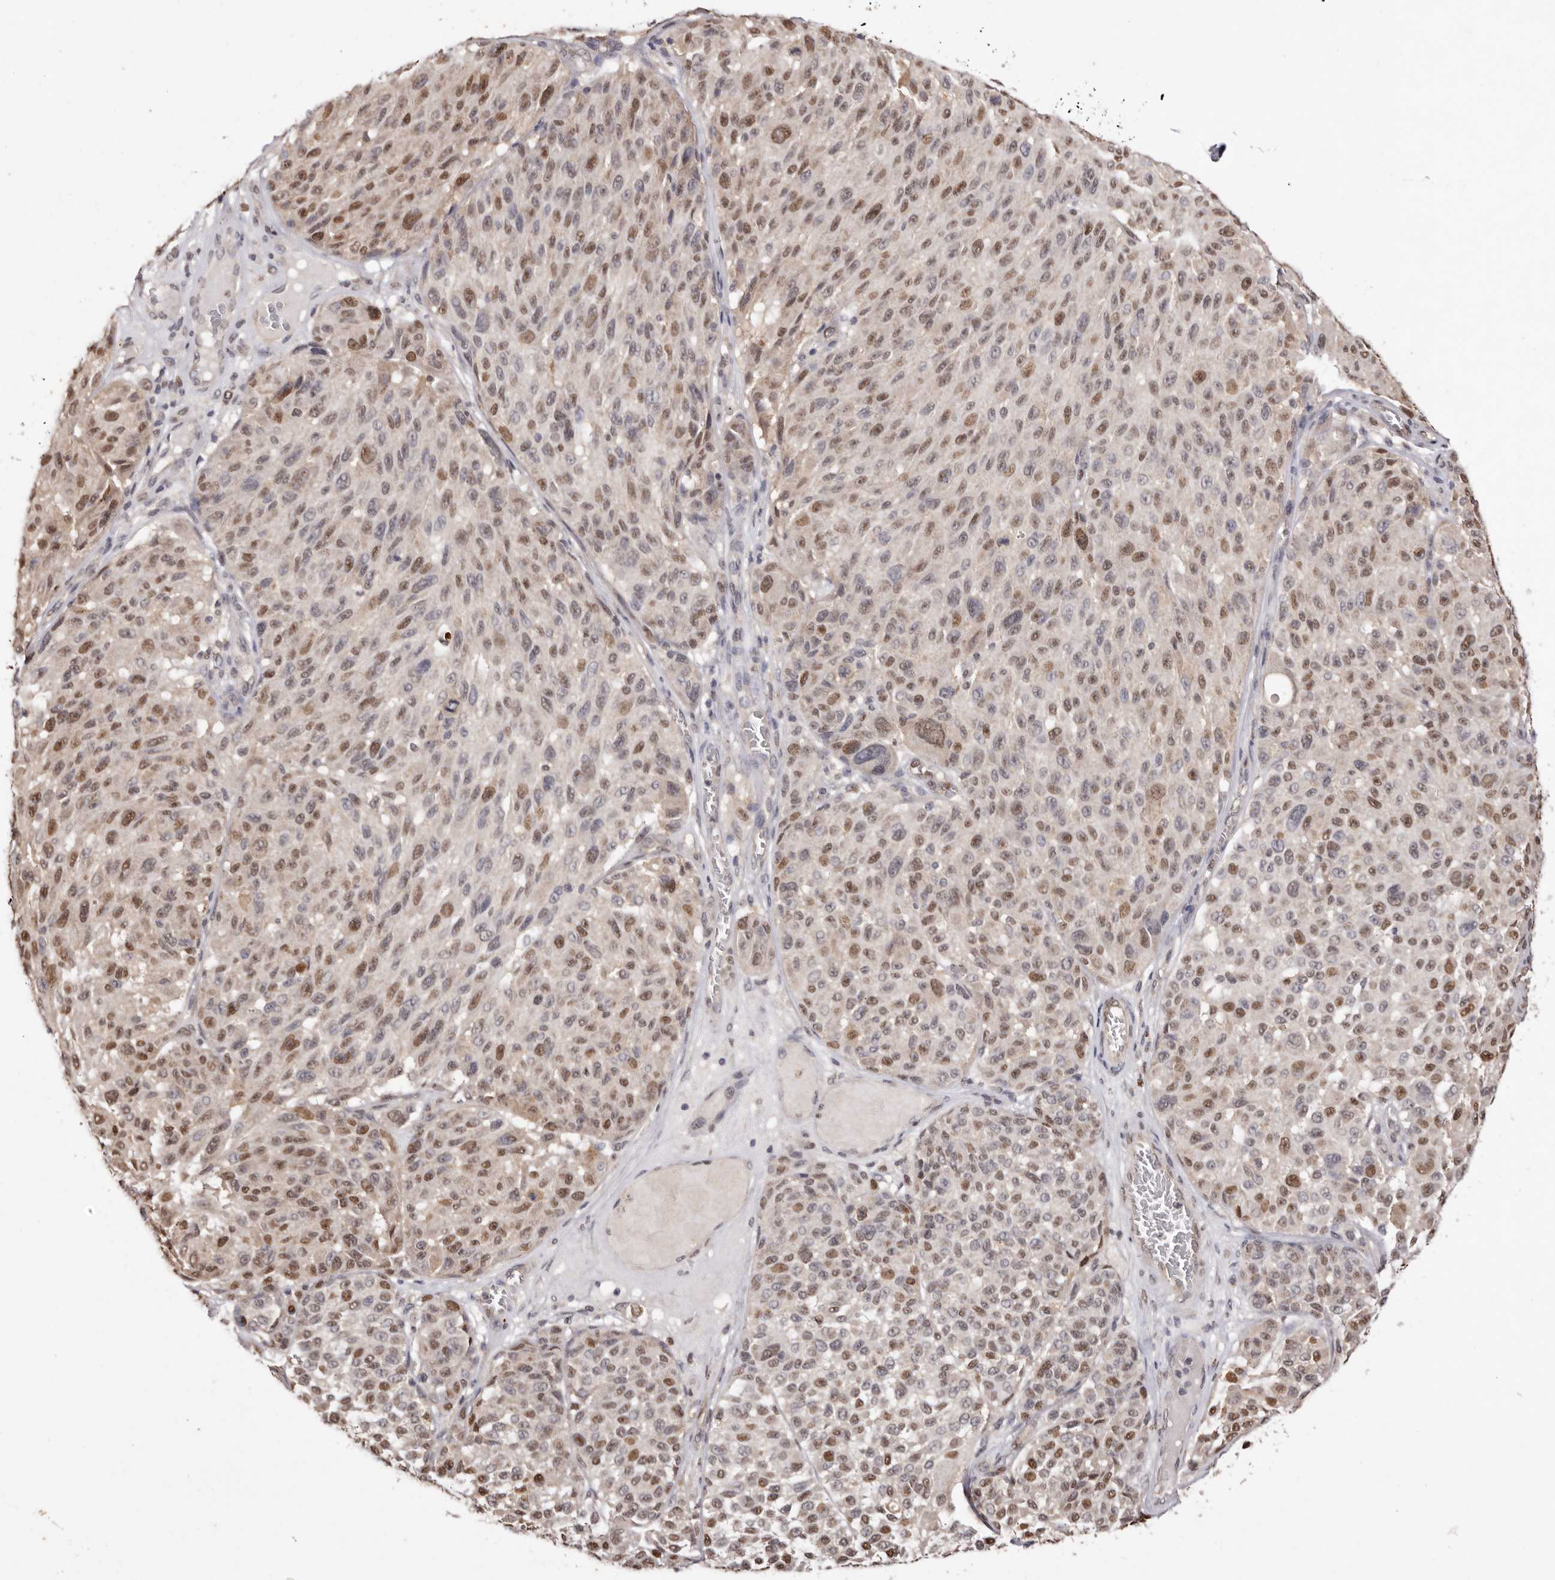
{"staining": {"intensity": "moderate", "quantity": ">75%", "location": "nuclear"}, "tissue": "melanoma", "cell_type": "Tumor cells", "image_type": "cancer", "snomed": [{"axis": "morphology", "description": "Malignant melanoma, NOS"}, {"axis": "topography", "description": "Skin"}], "caption": "Immunohistochemistry (DAB) staining of malignant melanoma reveals moderate nuclear protein expression in approximately >75% of tumor cells.", "gene": "NOTCH1", "patient": {"sex": "male", "age": 83}}